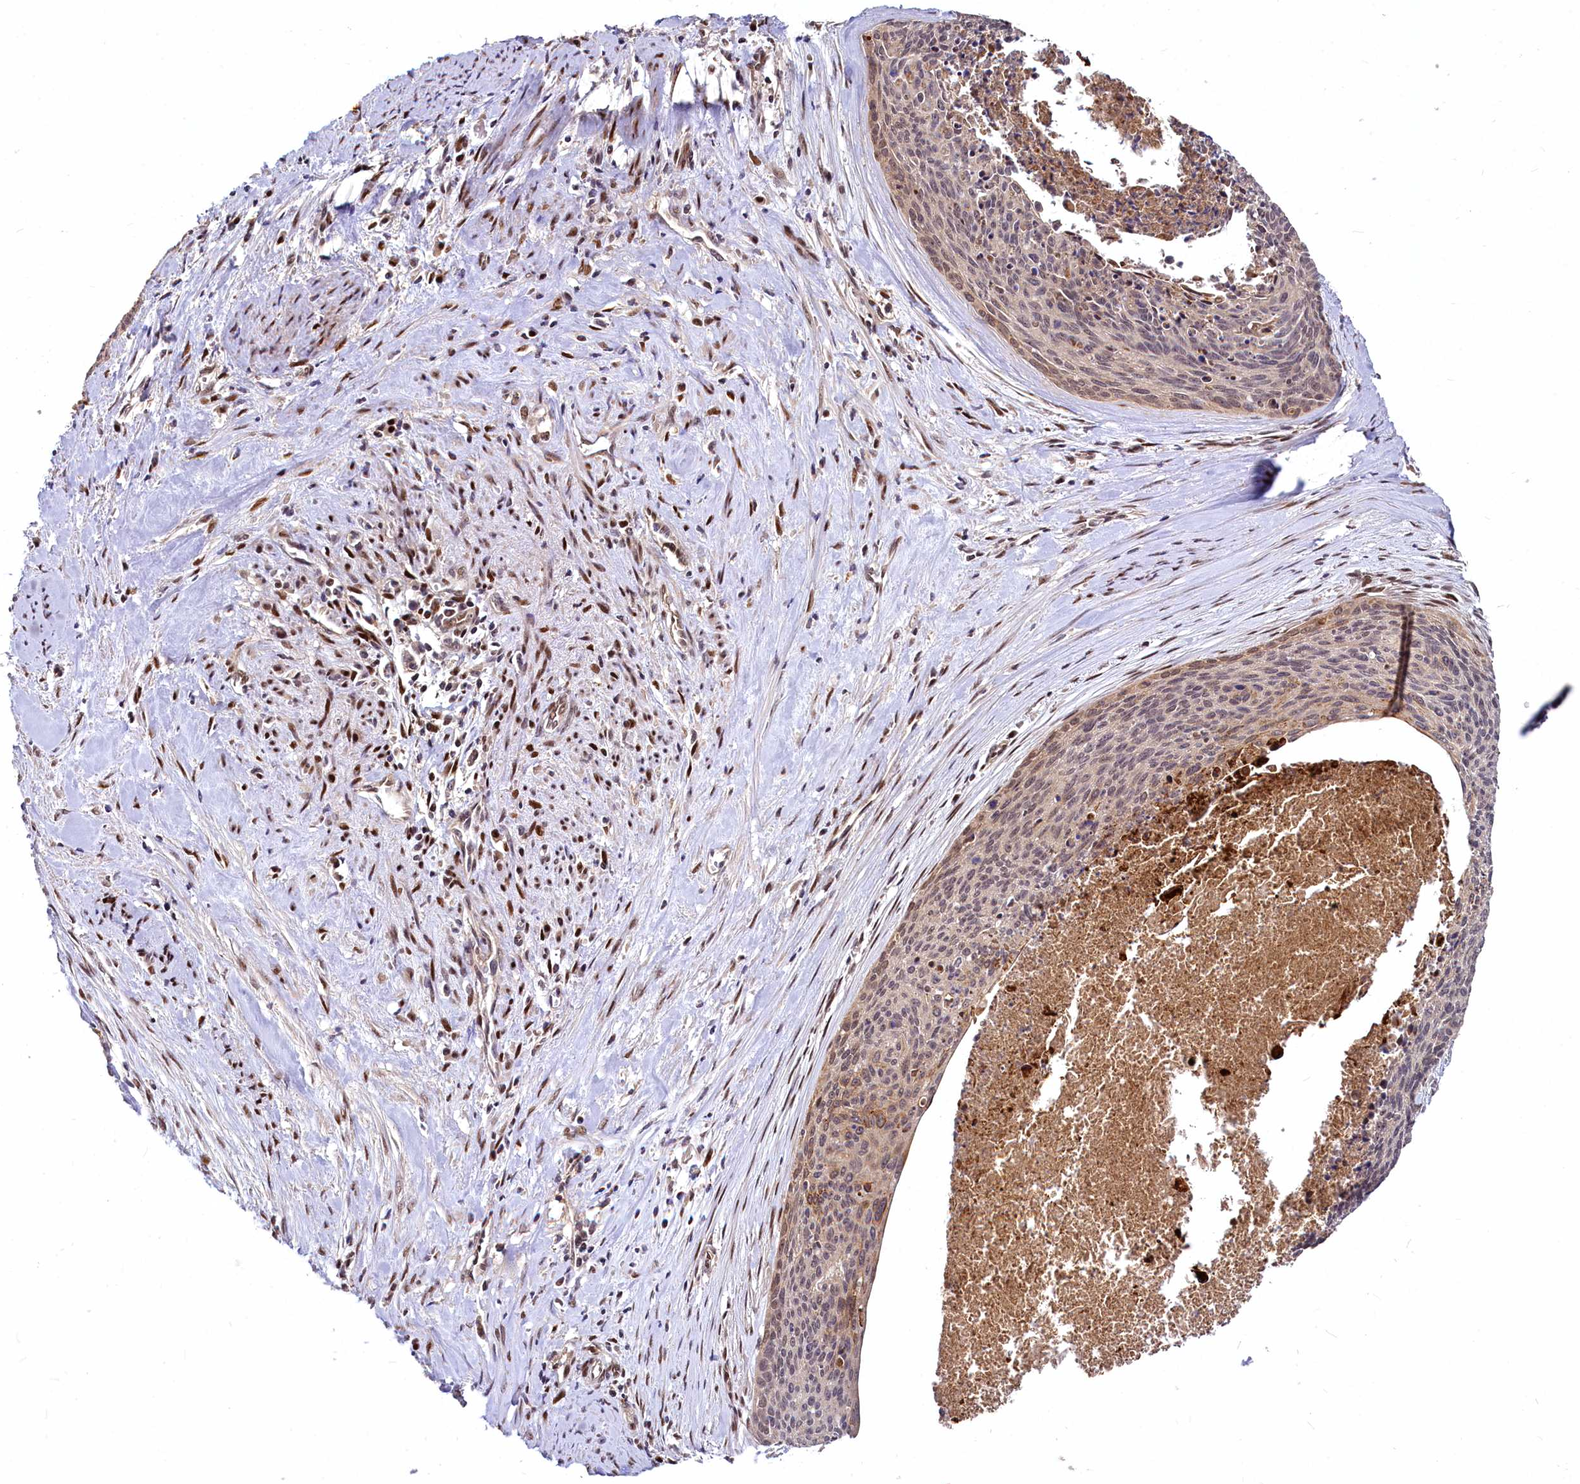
{"staining": {"intensity": "moderate", "quantity": ">75%", "location": "cytoplasmic/membranous,nuclear"}, "tissue": "cervical cancer", "cell_type": "Tumor cells", "image_type": "cancer", "snomed": [{"axis": "morphology", "description": "Squamous cell carcinoma, NOS"}, {"axis": "topography", "description": "Cervix"}], "caption": "A high-resolution image shows immunohistochemistry (IHC) staining of cervical cancer (squamous cell carcinoma), which shows moderate cytoplasmic/membranous and nuclear expression in about >75% of tumor cells. (IHC, brightfield microscopy, high magnification).", "gene": "MAML2", "patient": {"sex": "female", "age": 55}}